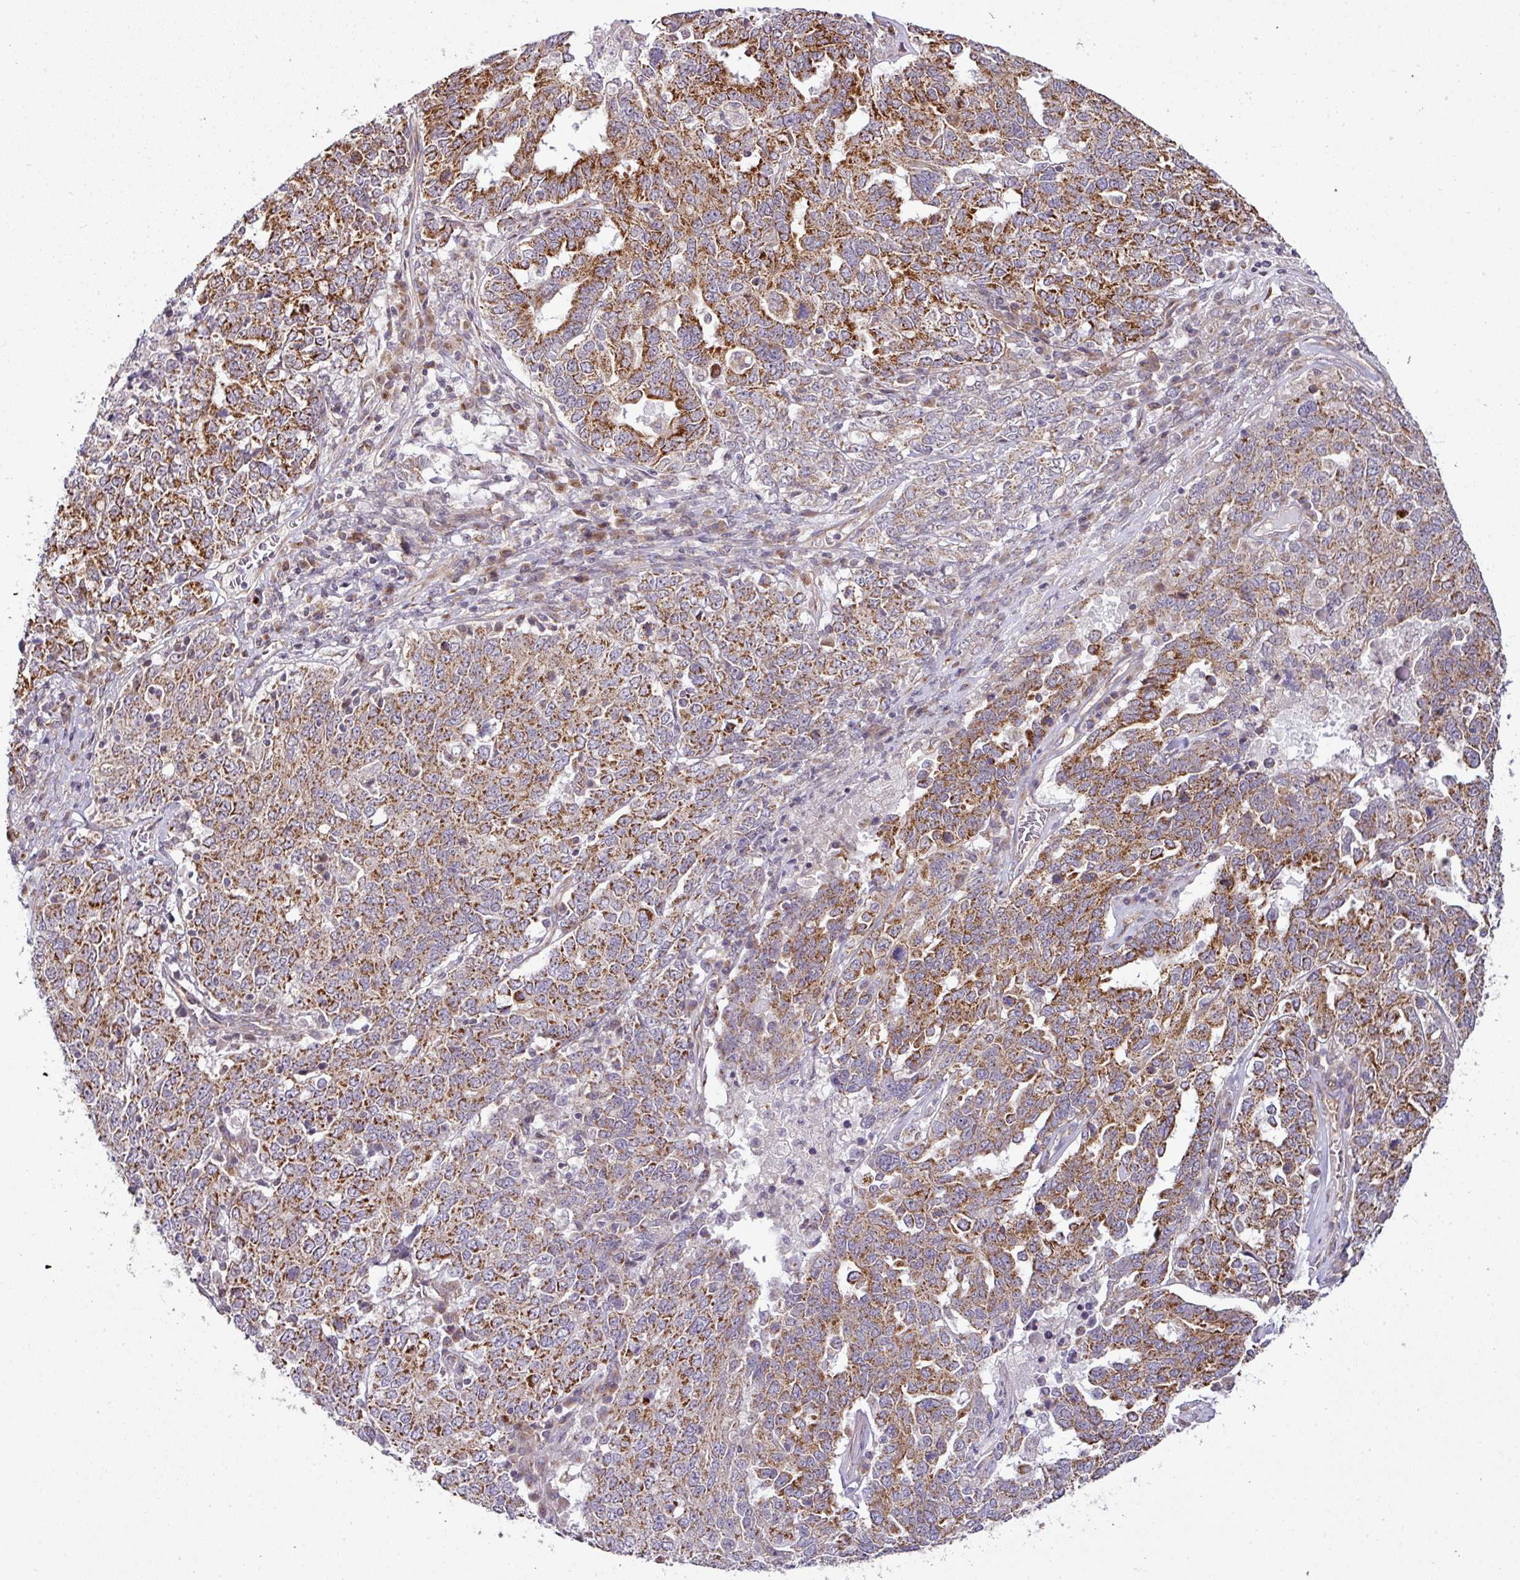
{"staining": {"intensity": "strong", "quantity": ">75%", "location": "cytoplasmic/membranous"}, "tissue": "ovarian cancer", "cell_type": "Tumor cells", "image_type": "cancer", "snomed": [{"axis": "morphology", "description": "Carcinoma, endometroid"}, {"axis": "topography", "description": "Ovary"}], "caption": "An image of human ovarian endometroid carcinoma stained for a protein displays strong cytoplasmic/membranous brown staining in tumor cells.", "gene": "TIMMDC1", "patient": {"sex": "female", "age": 62}}